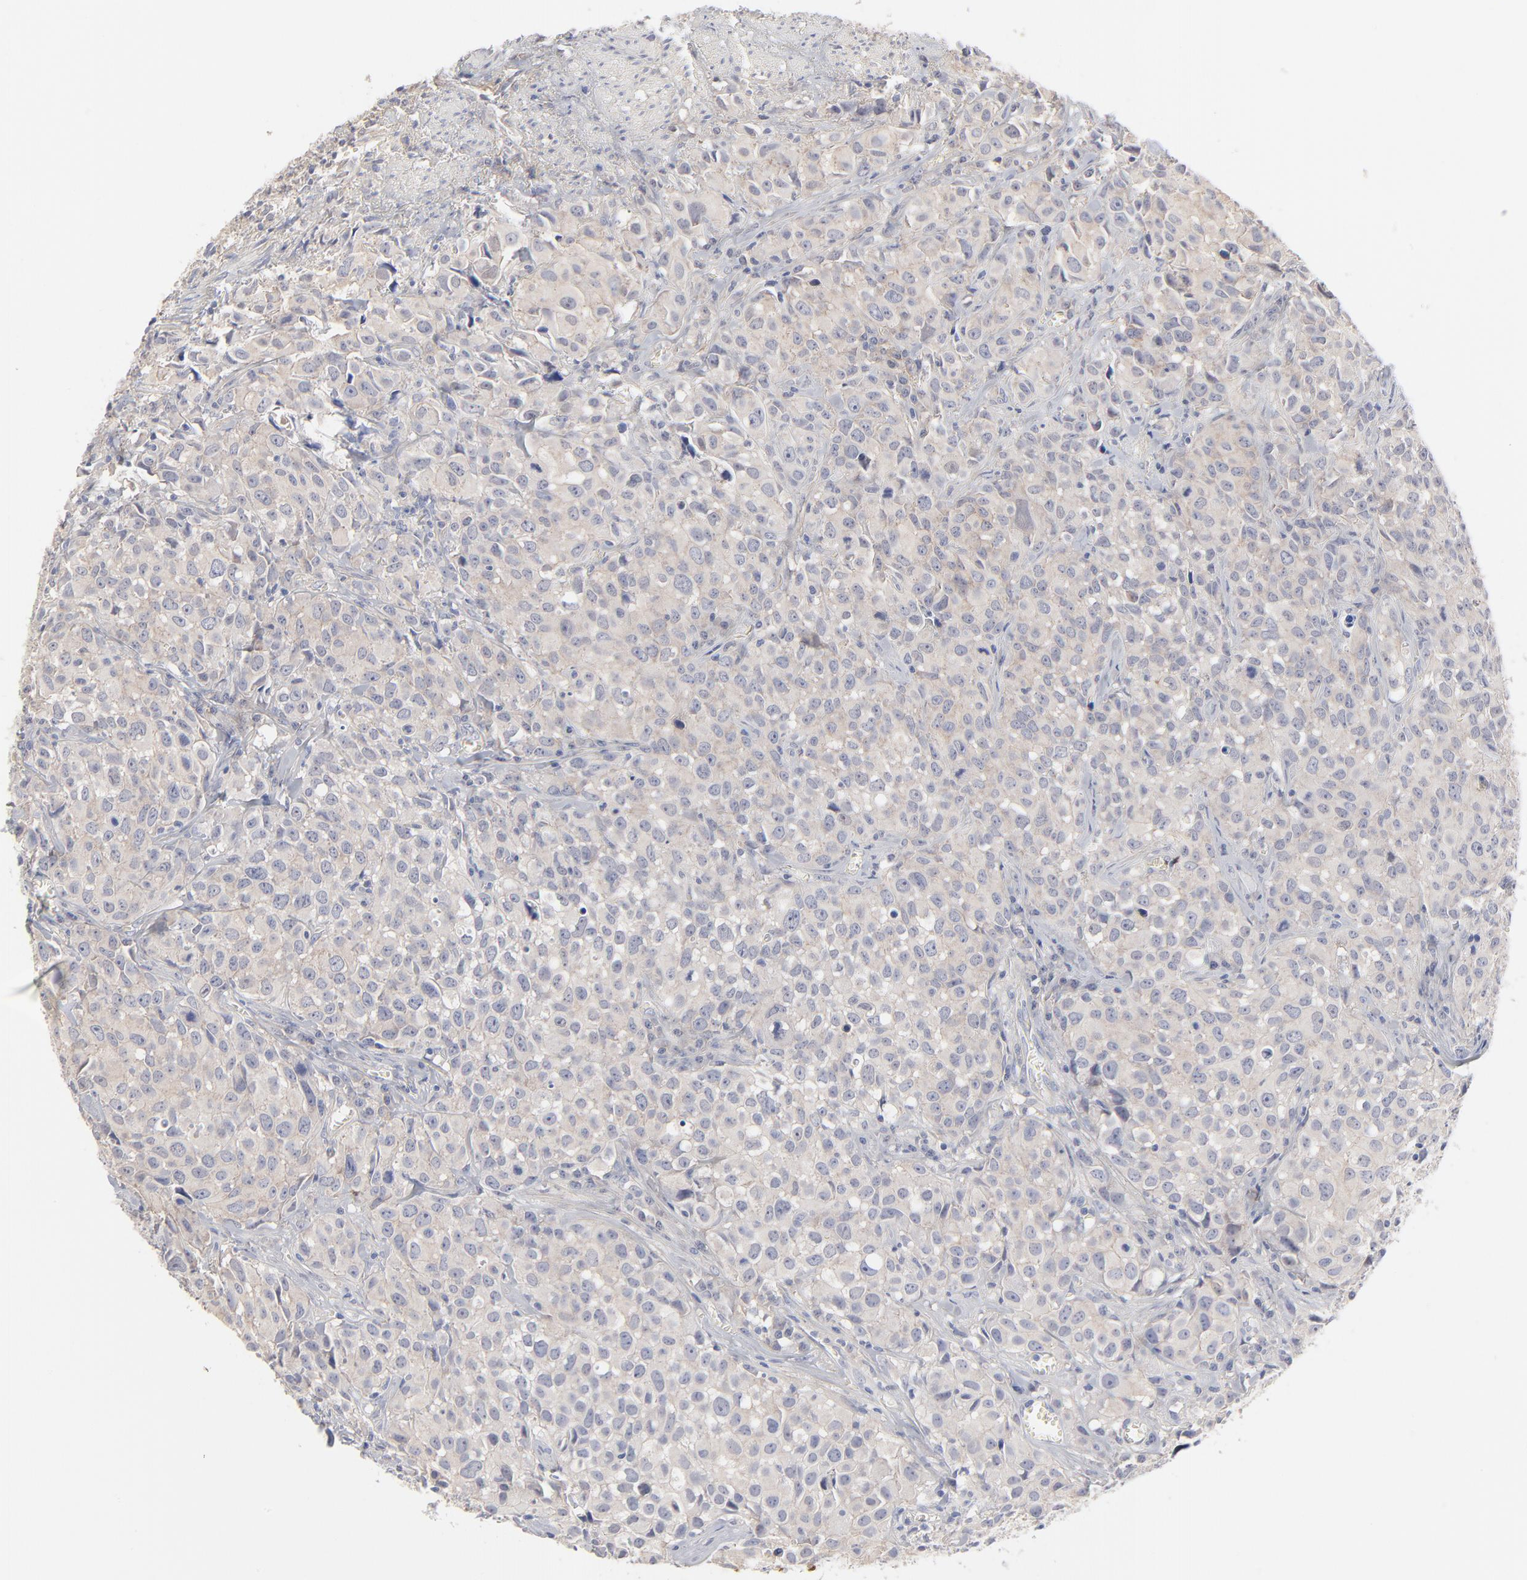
{"staining": {"intensity": "weak", "quantity": ">75%", "location": "cytoplasmic/membranous"}, "tissue": "urothelial cancer", "cell_type": "Tumor cells", "image_type": "cancer", "snomed": [{"axis": "morphology", "description": "Urothelial carcinoma, High grade"}, {"axis": "topography", "description": "Urinary bladder"}], "caption": "High-grade urothelial carcinoma stained for a protein (brown) displays weak cytoplasmic/membranous positive positivity in approximately >75% of tumor cells.", "gene": "SLC16A1", "patient": {"sex": "female", "age": 75}}